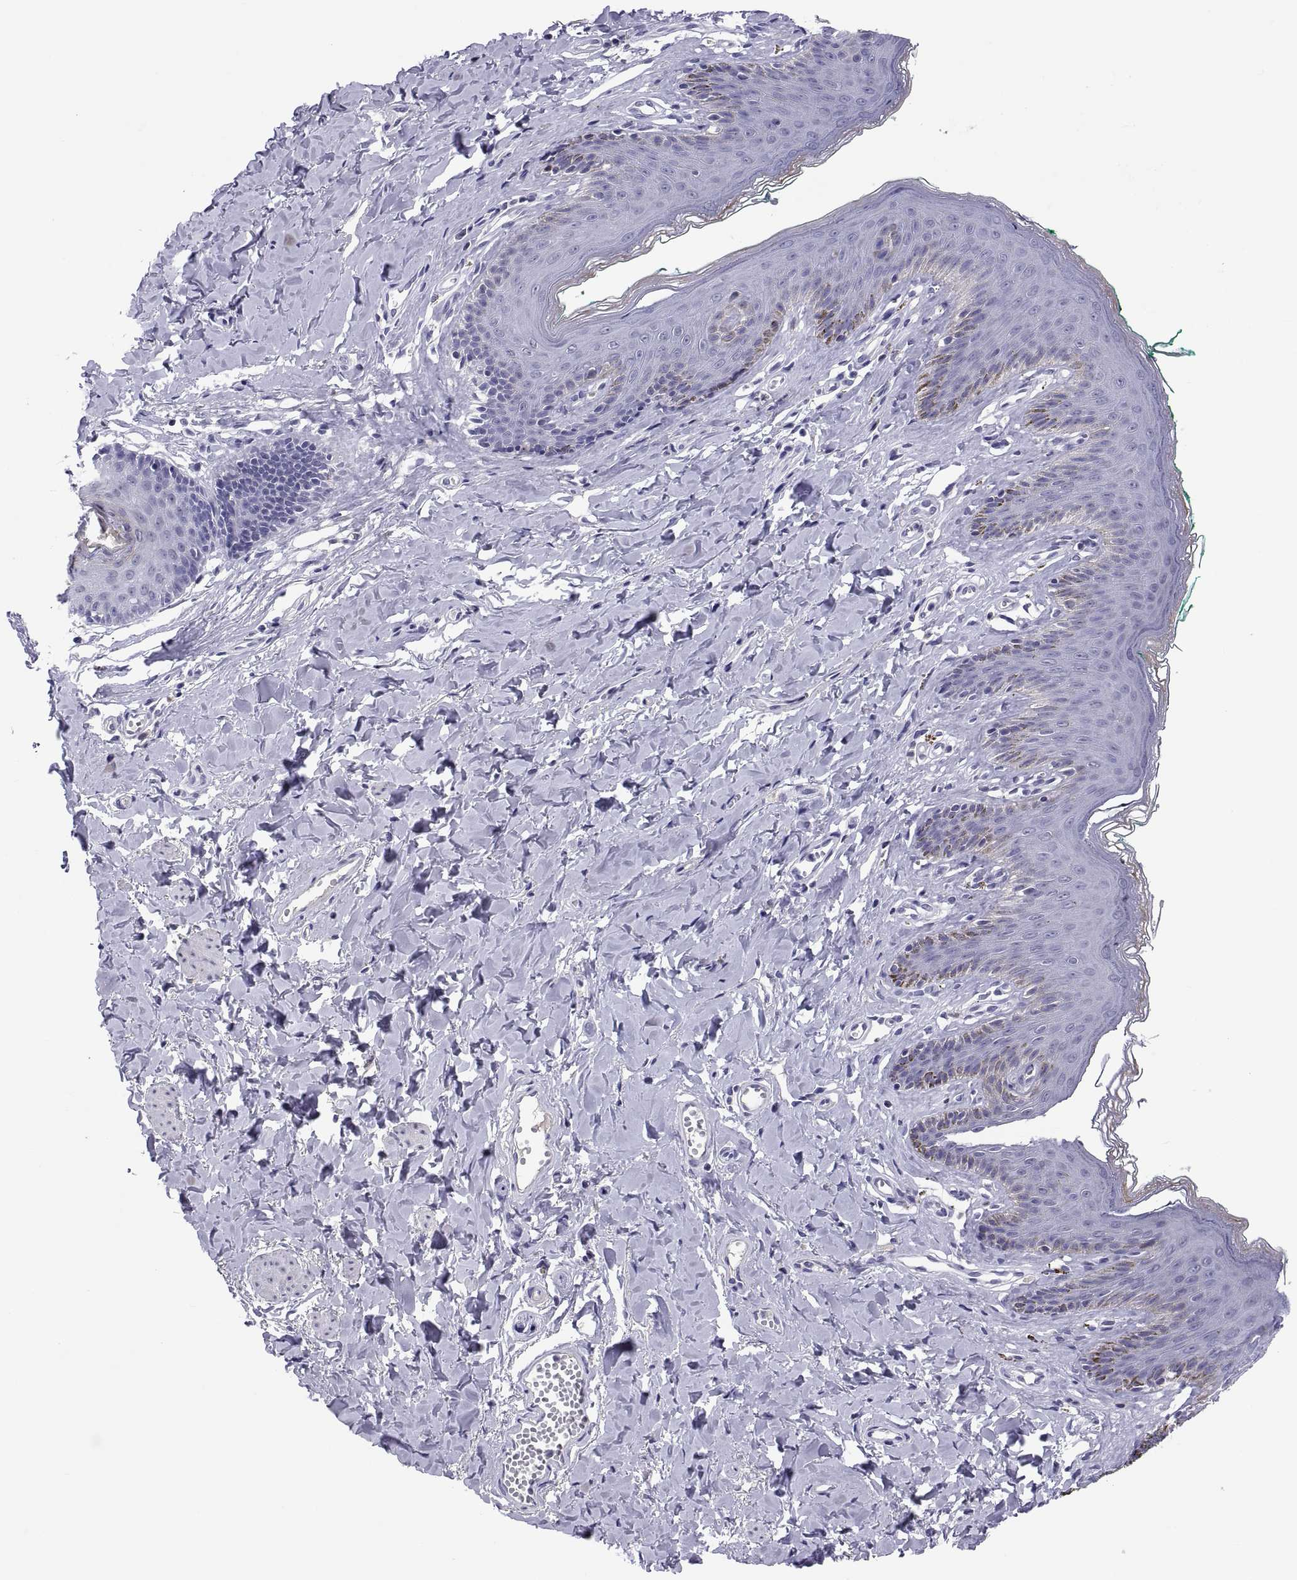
{"staining": {"intensity": "negative", "quantity": "none", "location": "none"}, "tissue": "skin", "cell_type": "Epidermal cells", "image_type": "normal", "snomed": [{"axis": "morphology", "description": "Normal tissue, NOS"}, {"axis": "topography", "description": "Vulva"}], "caption": "Unremarkable skin was stained to show a protein in brown. There is no significant expression in epidermal cells. (Brightfield microscopy of DAB (3,3'-diaminobenzidine) immunohistochemistry (IHC) at high magnification).", "gene": "CHCT1", "patient": {"sex": "female", "age": 66}}